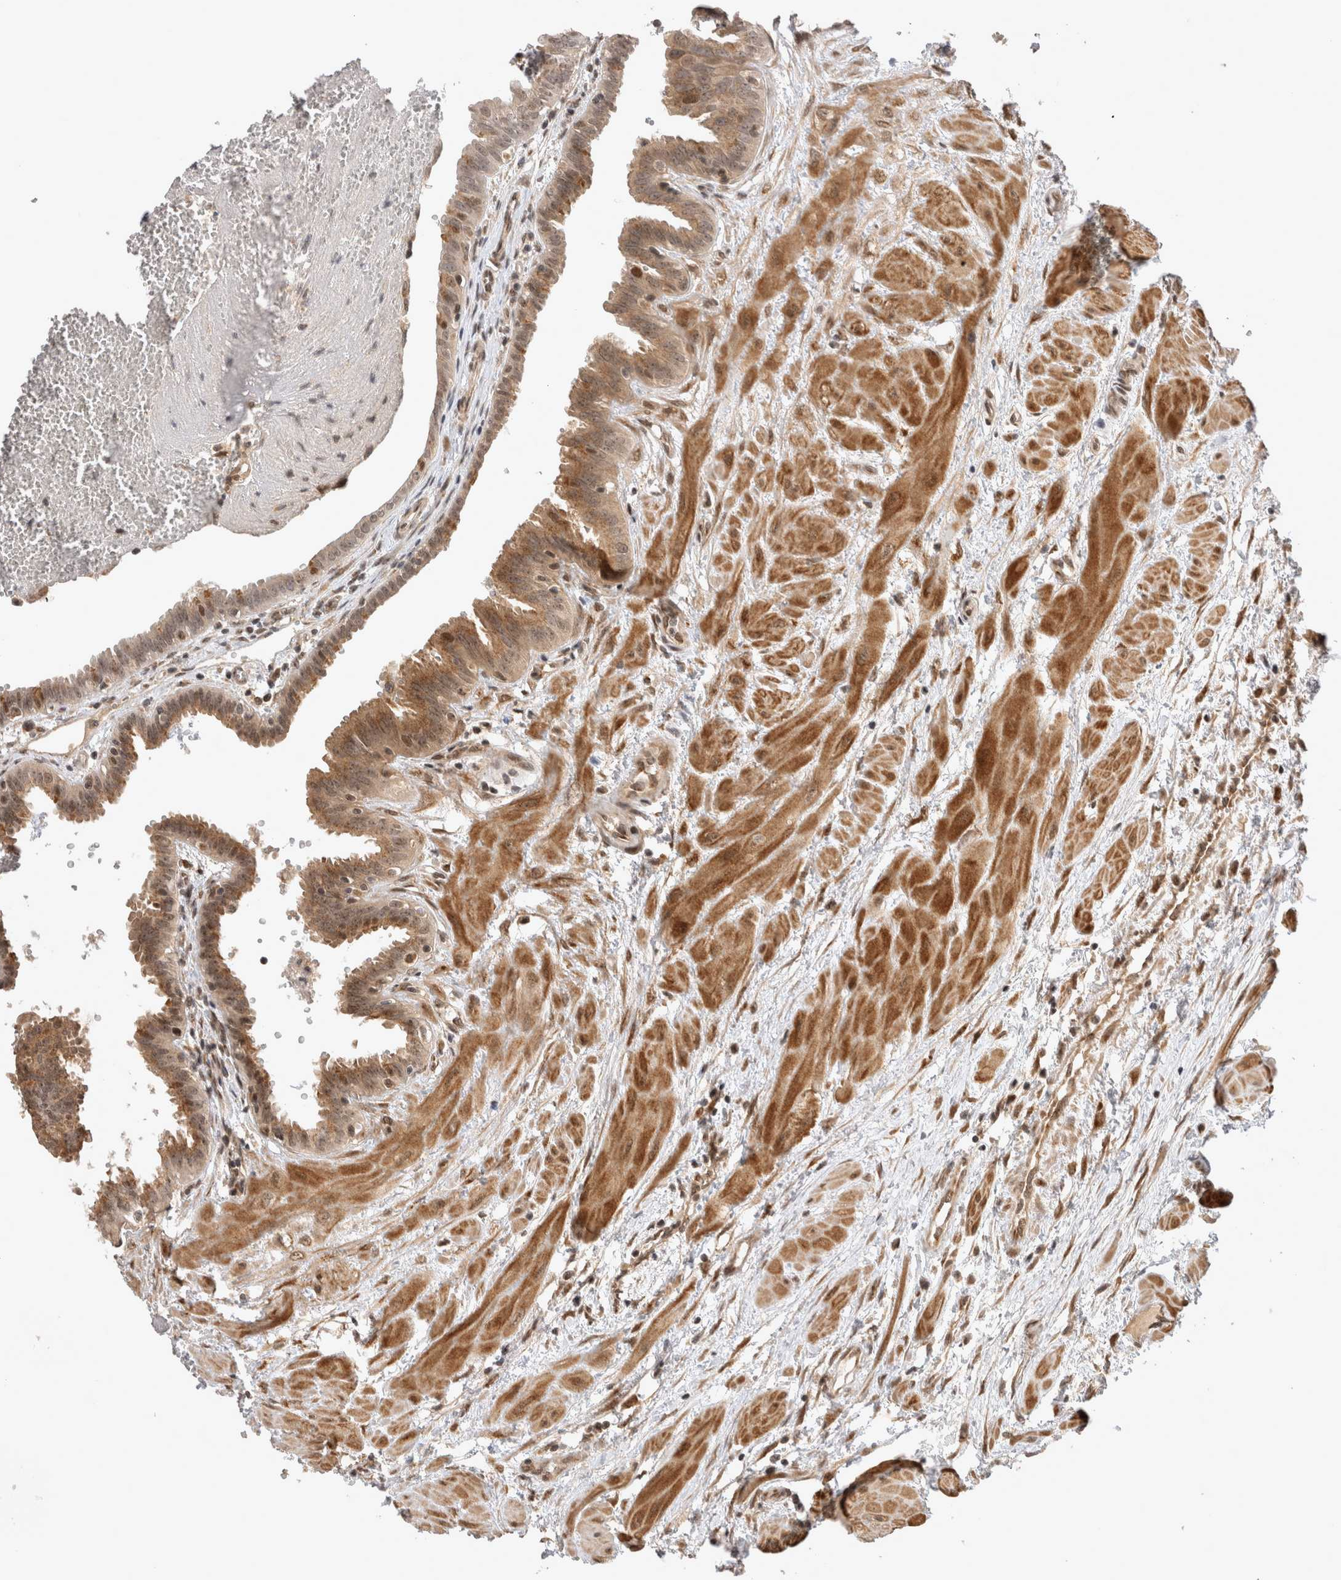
{"staining": {"intensity": "moderate", "quantity": ">75%", "location": "cytoplasmic/membranous,nuclear"}, "tissue": "fallopian tube", "cell_type": "Glandular cells", "image_type": "normal", "snomed": [{"axis": "morphology", "description": "Normal tissue, NOS"}, {"axis": "topography", "description": "Fallopian tube"}, {"axis": "topography", "description": "Placenta"}], "caption": "An image of fallopian tube stained for a protein demonstrates moderate cytoplasmic/membranous,nuclear brown staining in glandular cells. Nuclei are stained in blue.", "gene": "TMEM65", "patient": {"sex": "female", "age": 32}}